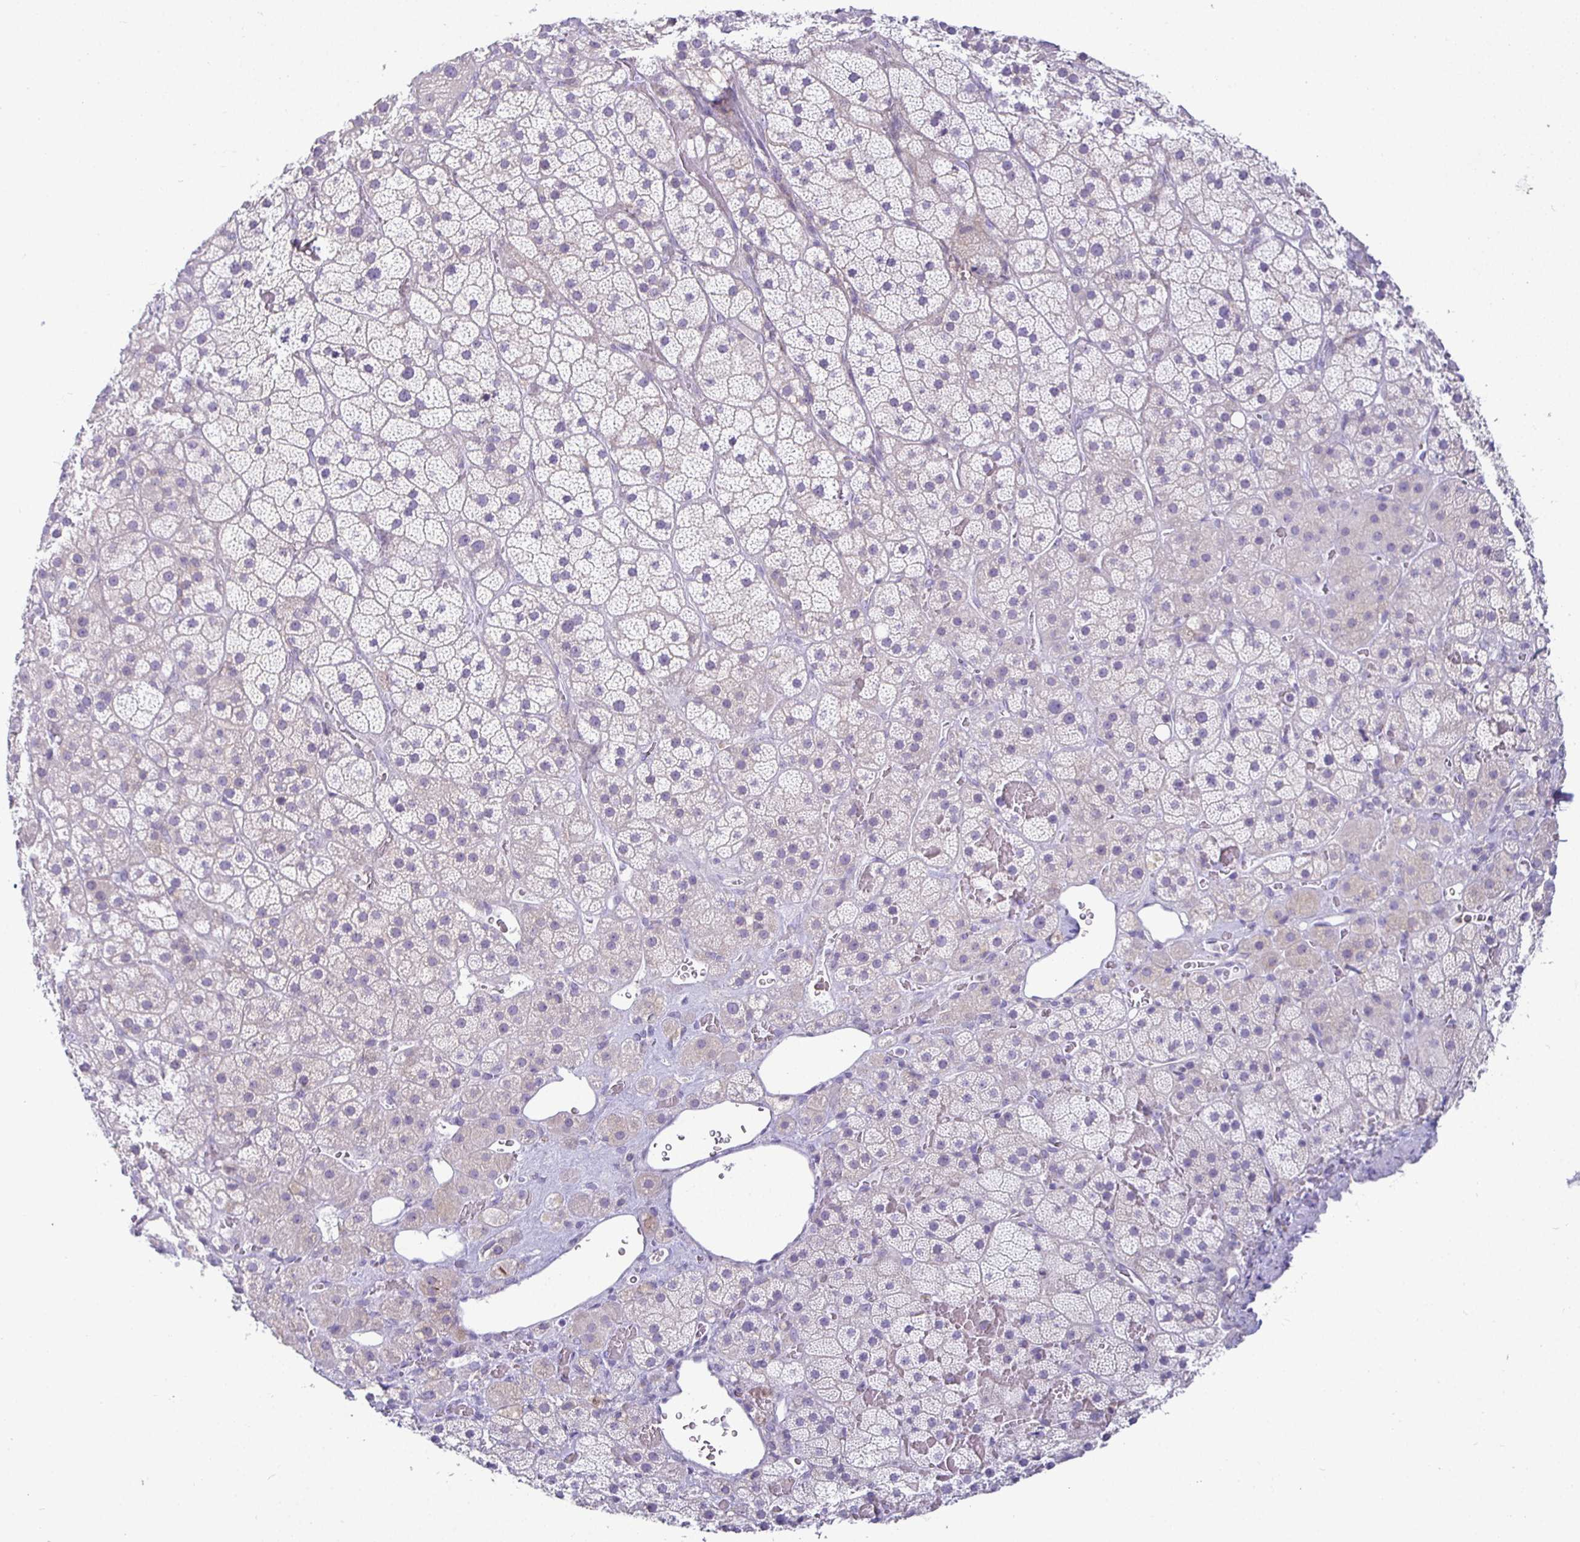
{"staining": {"intensity": "negative", "quantity": "none", "location": "none"}, "tissue": "adrenal gland", "cell_type": "Glandular cells", "image_type": "normal", "snomed": [{"axis": "morphology", "description": "Normal tissue, NOS"}, {"axis": "topography", "description": "Adrenal gland"}], "caption": "Adrenal gland was stained to show a protein in brown. There is no significant expression in glandular cells. (Brightfield microscopy of DAB (3,3'-diaminobenzidine) immunohistochemistry (IHC) at high magnification).", "gene": "SIRPA", "patient": {"sex": "male", "age": 57}}